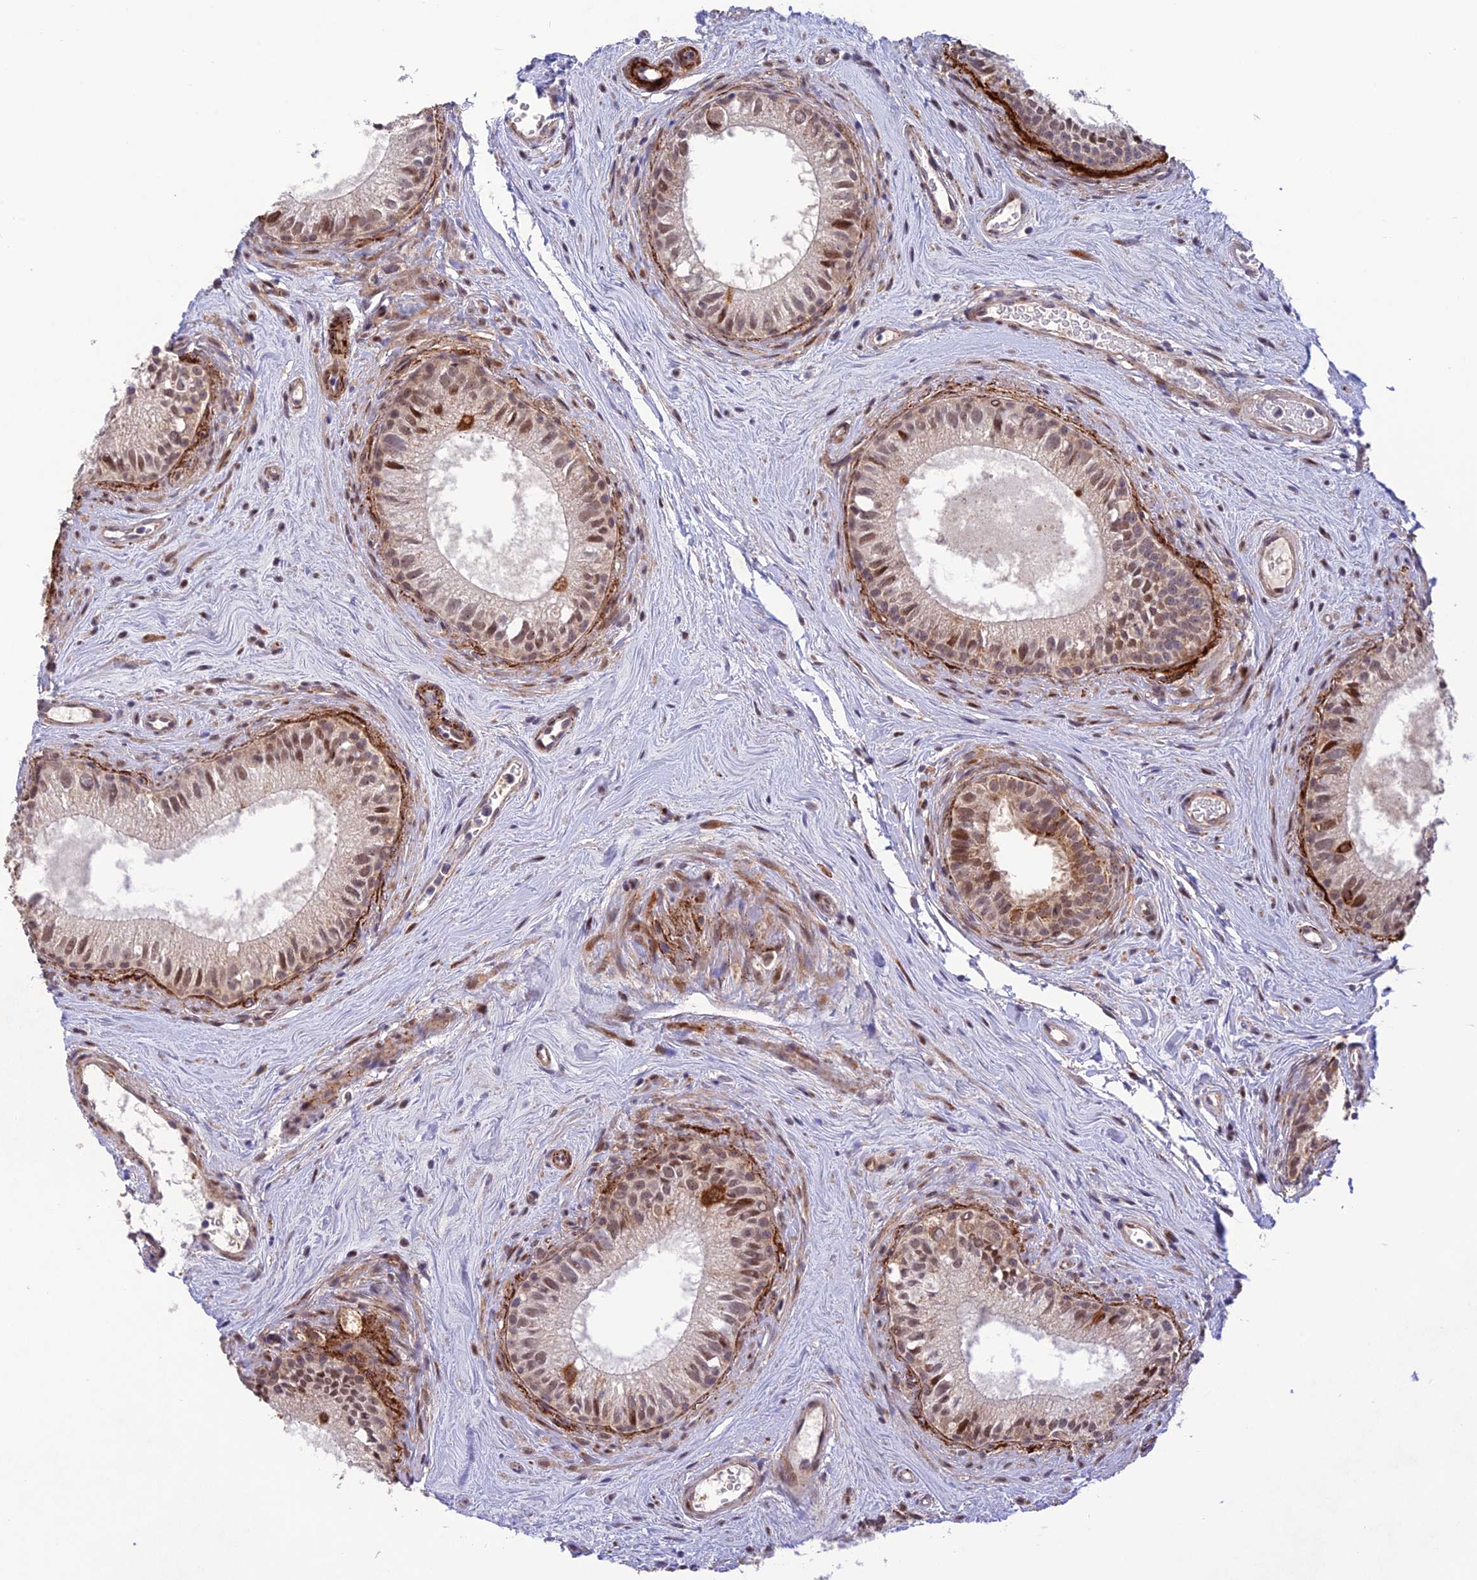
{"staining": {"intensity": "moderate", "quantity": ">75%", "location": "nuclear"}, "tissue": "epididymis", "cell_type": "Glandular cells", "image_type": "normal", "snomed": [{"axis": "morphology", "description": "Normal tissue, NOS"}, {"axis": "topography", "description": "Epididymis"}], "caption": "Protein expression analysis of benign epididymis reveals moderate nuclear positivity in approximately >75% of glandular cells. (IHC, brightfield microscopy, high magnification).", "gene": "WDR55", "patient": {"sex": "male", "age": 71}}